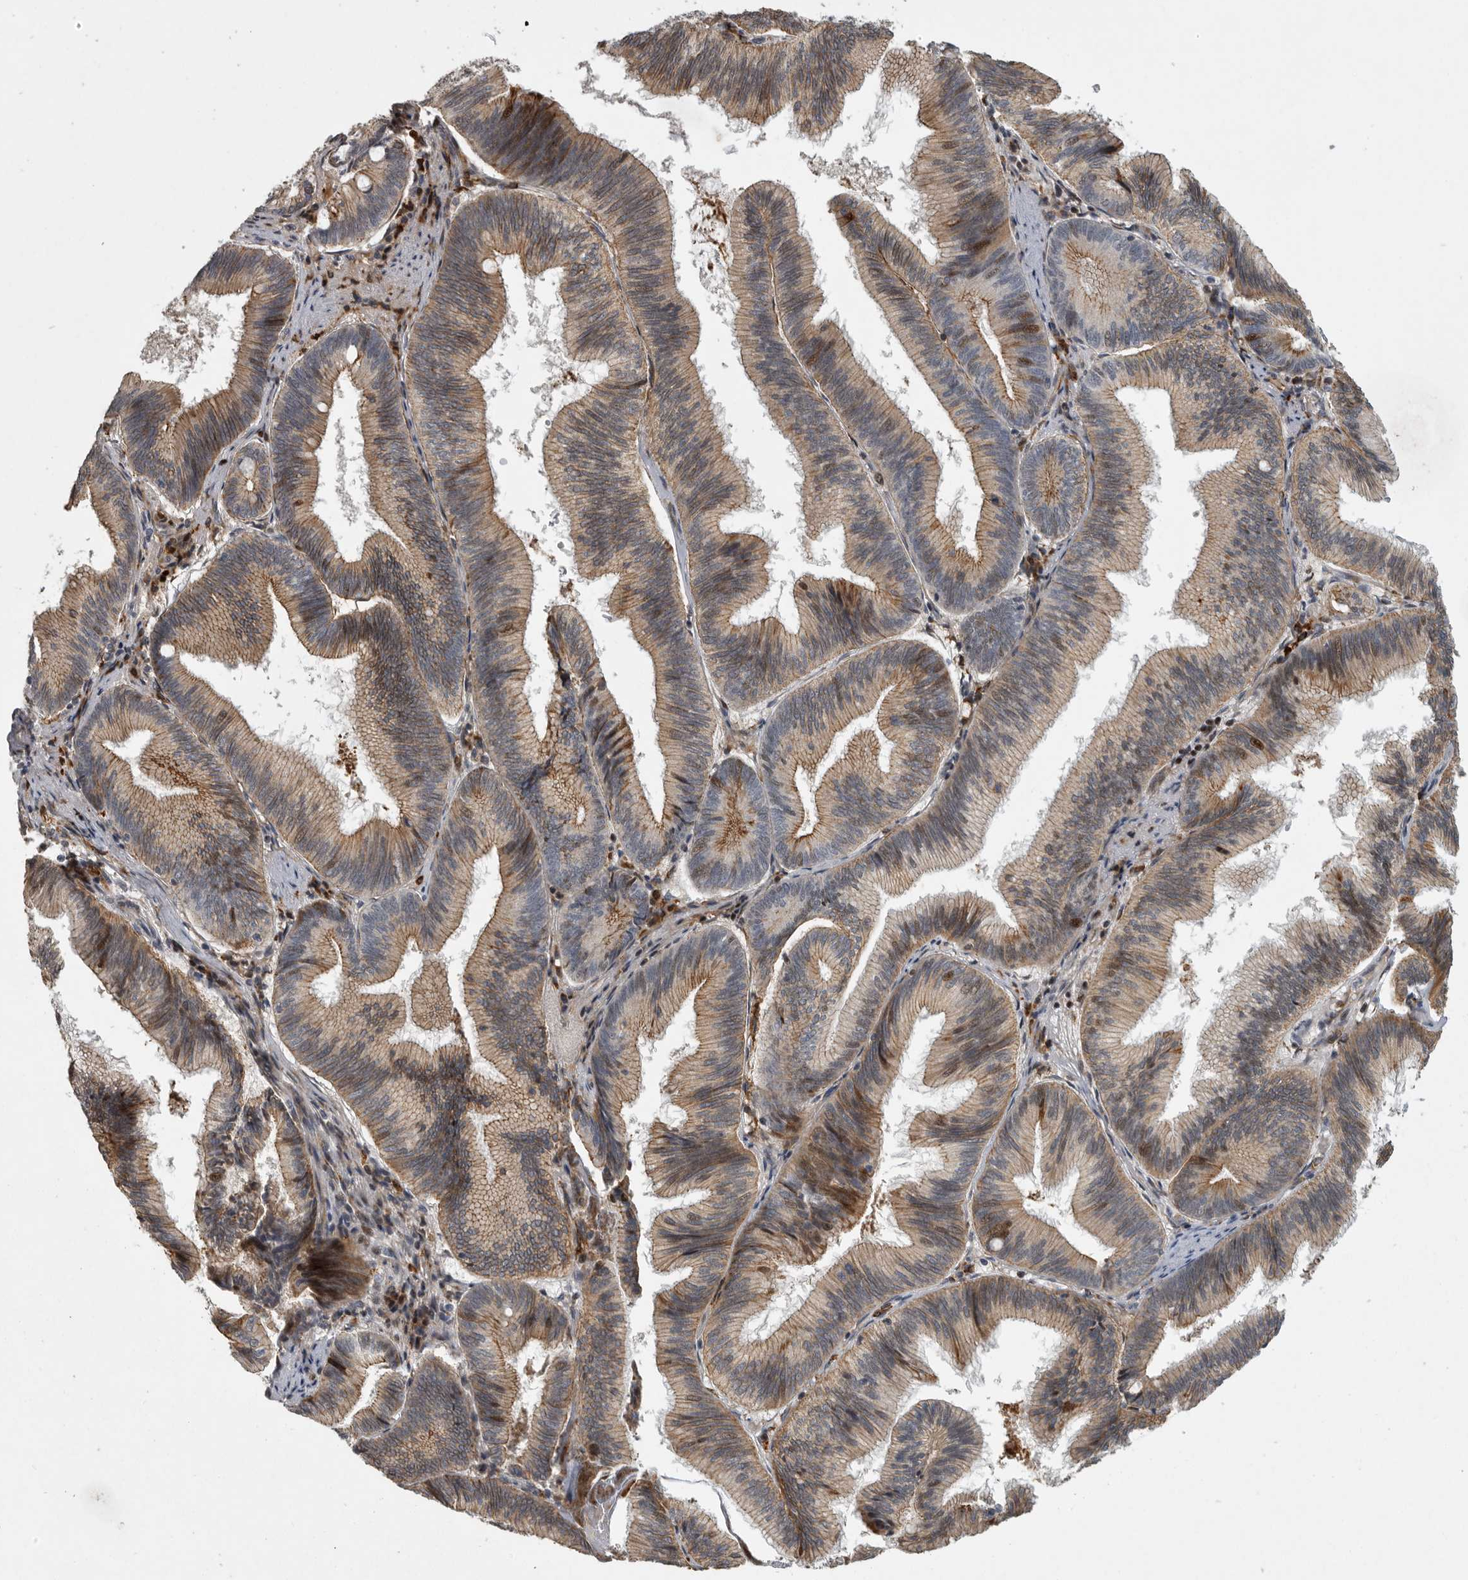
{"staining": {"intensity": "moderate", "quantity": ">75%", "location": "cytoplasmic/membranous"}, "tissue": "pancreatic cancer", "cell_type": "Tumor cells", "image_type": "cancer", "snomed": [{"axis": "morphology", "description": "Adenocarcinoma, NOS"}, {"axis": "topography", "description": "Pancreas"}], "caption": "Immunohistochemical staining of pancreatic cancer (adenocarcinoma) shows medium levels of moderate cytoplasmic/membranous staining in about >75% of tumor cells.", "gene": "MPDZ", "patient": {"sex": "male", "age": 82}}